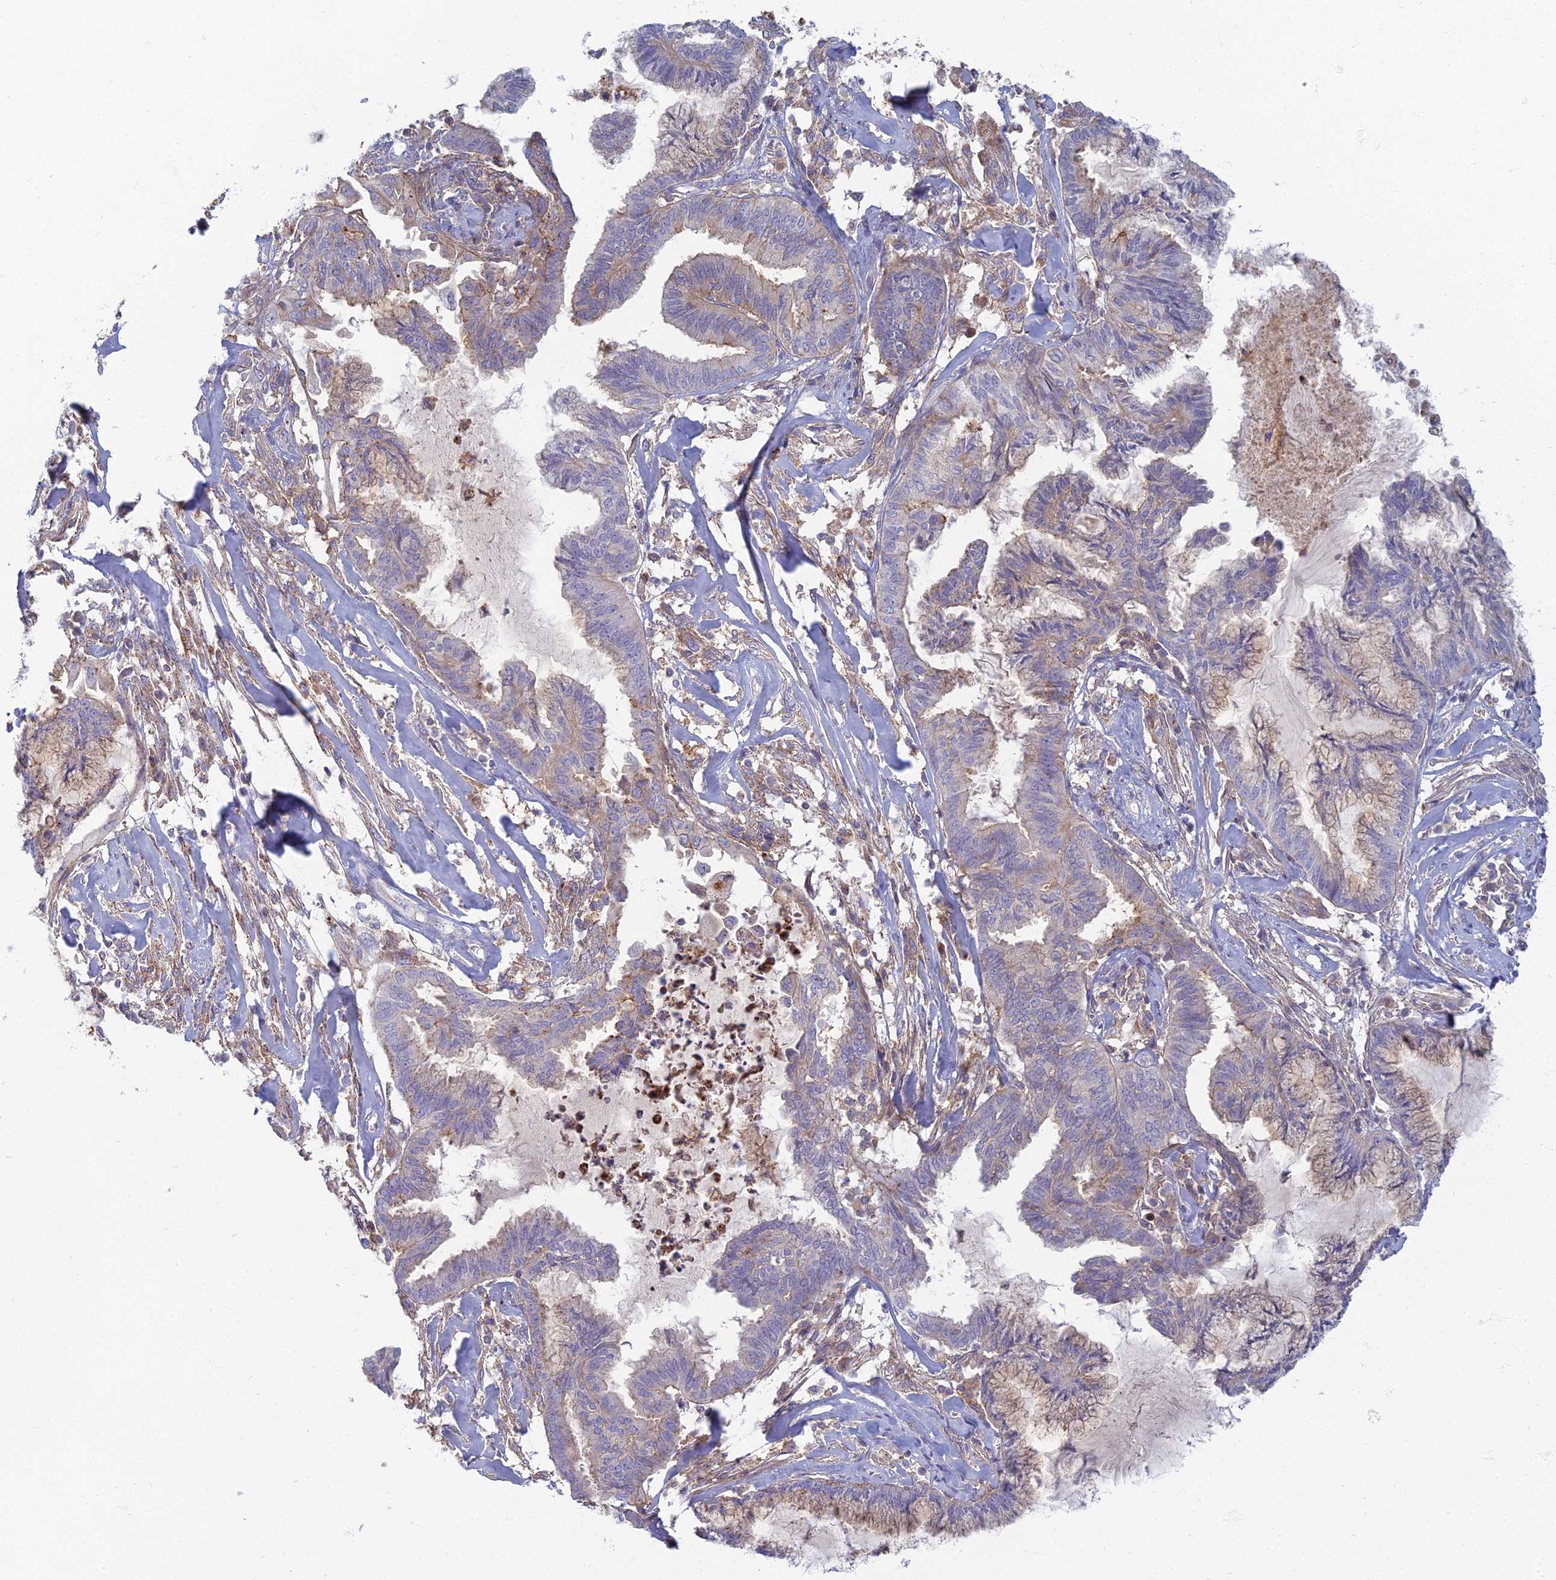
{"staining": {"intensity": "weak", "quantity": "25%-75%", "location": "cytoplasmic/membranous"}, "tissue": "endometrial cancer", "cell_type": "Tumor cells", "image_type": "cancer", "snomed": [{"axis": "morphology", "description": "Adenocarcinoma, NOS"}, {"axis": "topography", "description": "Endometrium"}], "caption": "Approximately 25%-75% of tumor cells in endometrial cancer (adenocarcinoma) display weak cytoplasmic/membranous protein positivity as visualized by brown immunohistochemical staining.", "gene": "CHMP4B", "patient": {"sex": "female", "age": 86}}